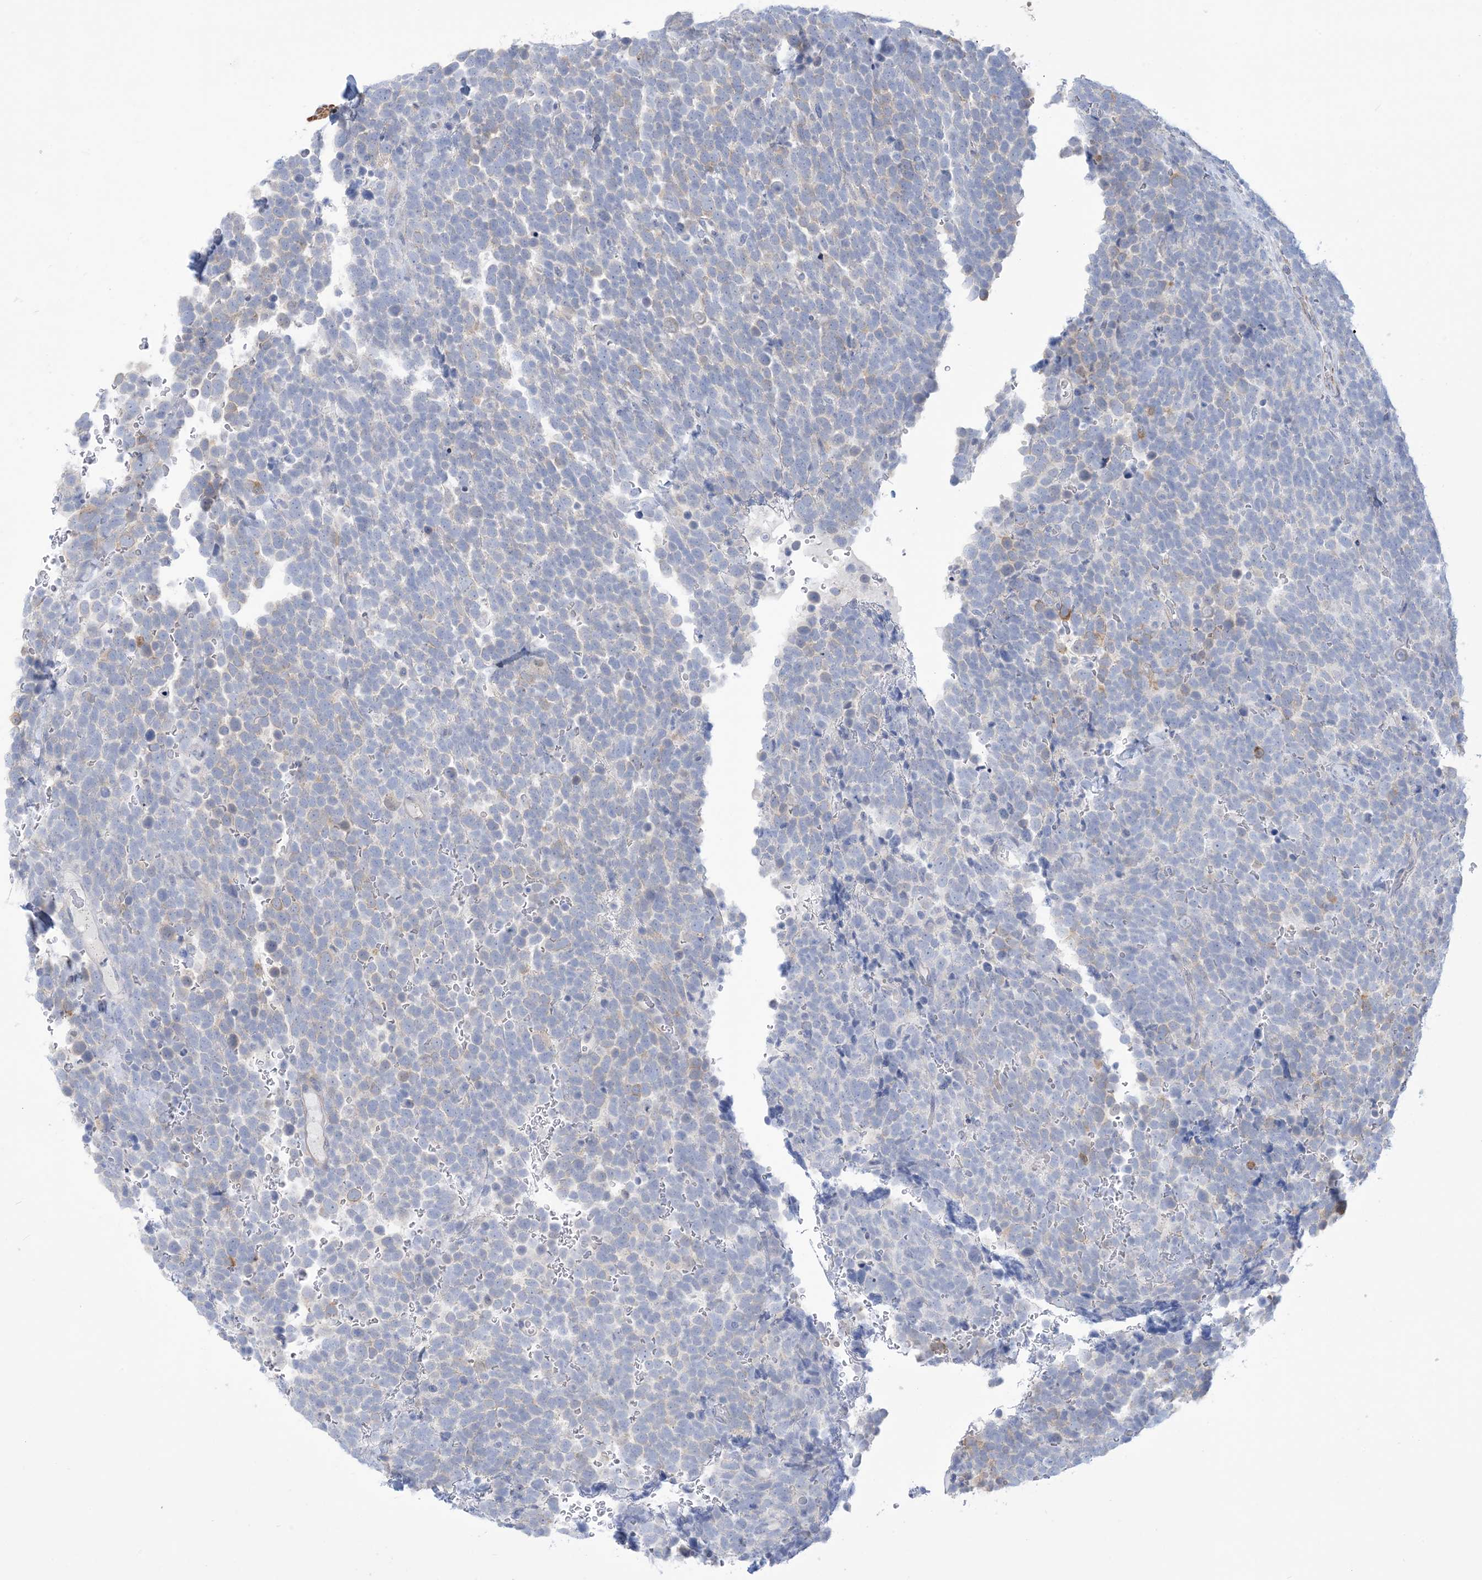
{"staining": {"intensity": "negative", "quantity": "none", "location": "none"}, "tissue": "urothelial cancer", "cell_type": "Tumor cells", "image_type": "cancer", "snomed": [{"axis": "morphology", "description": "Urothelial carcinoma, High grade"}, {"axis": "topography", "description": "Urinary bladder"}], "caption": "This is a micrograph of IHC staining of urothelial carcinoma (high-grade), which shows no expression in tumor cells.", "gene": "MARS2", "patient": {"sex": "female", "age": 82}}